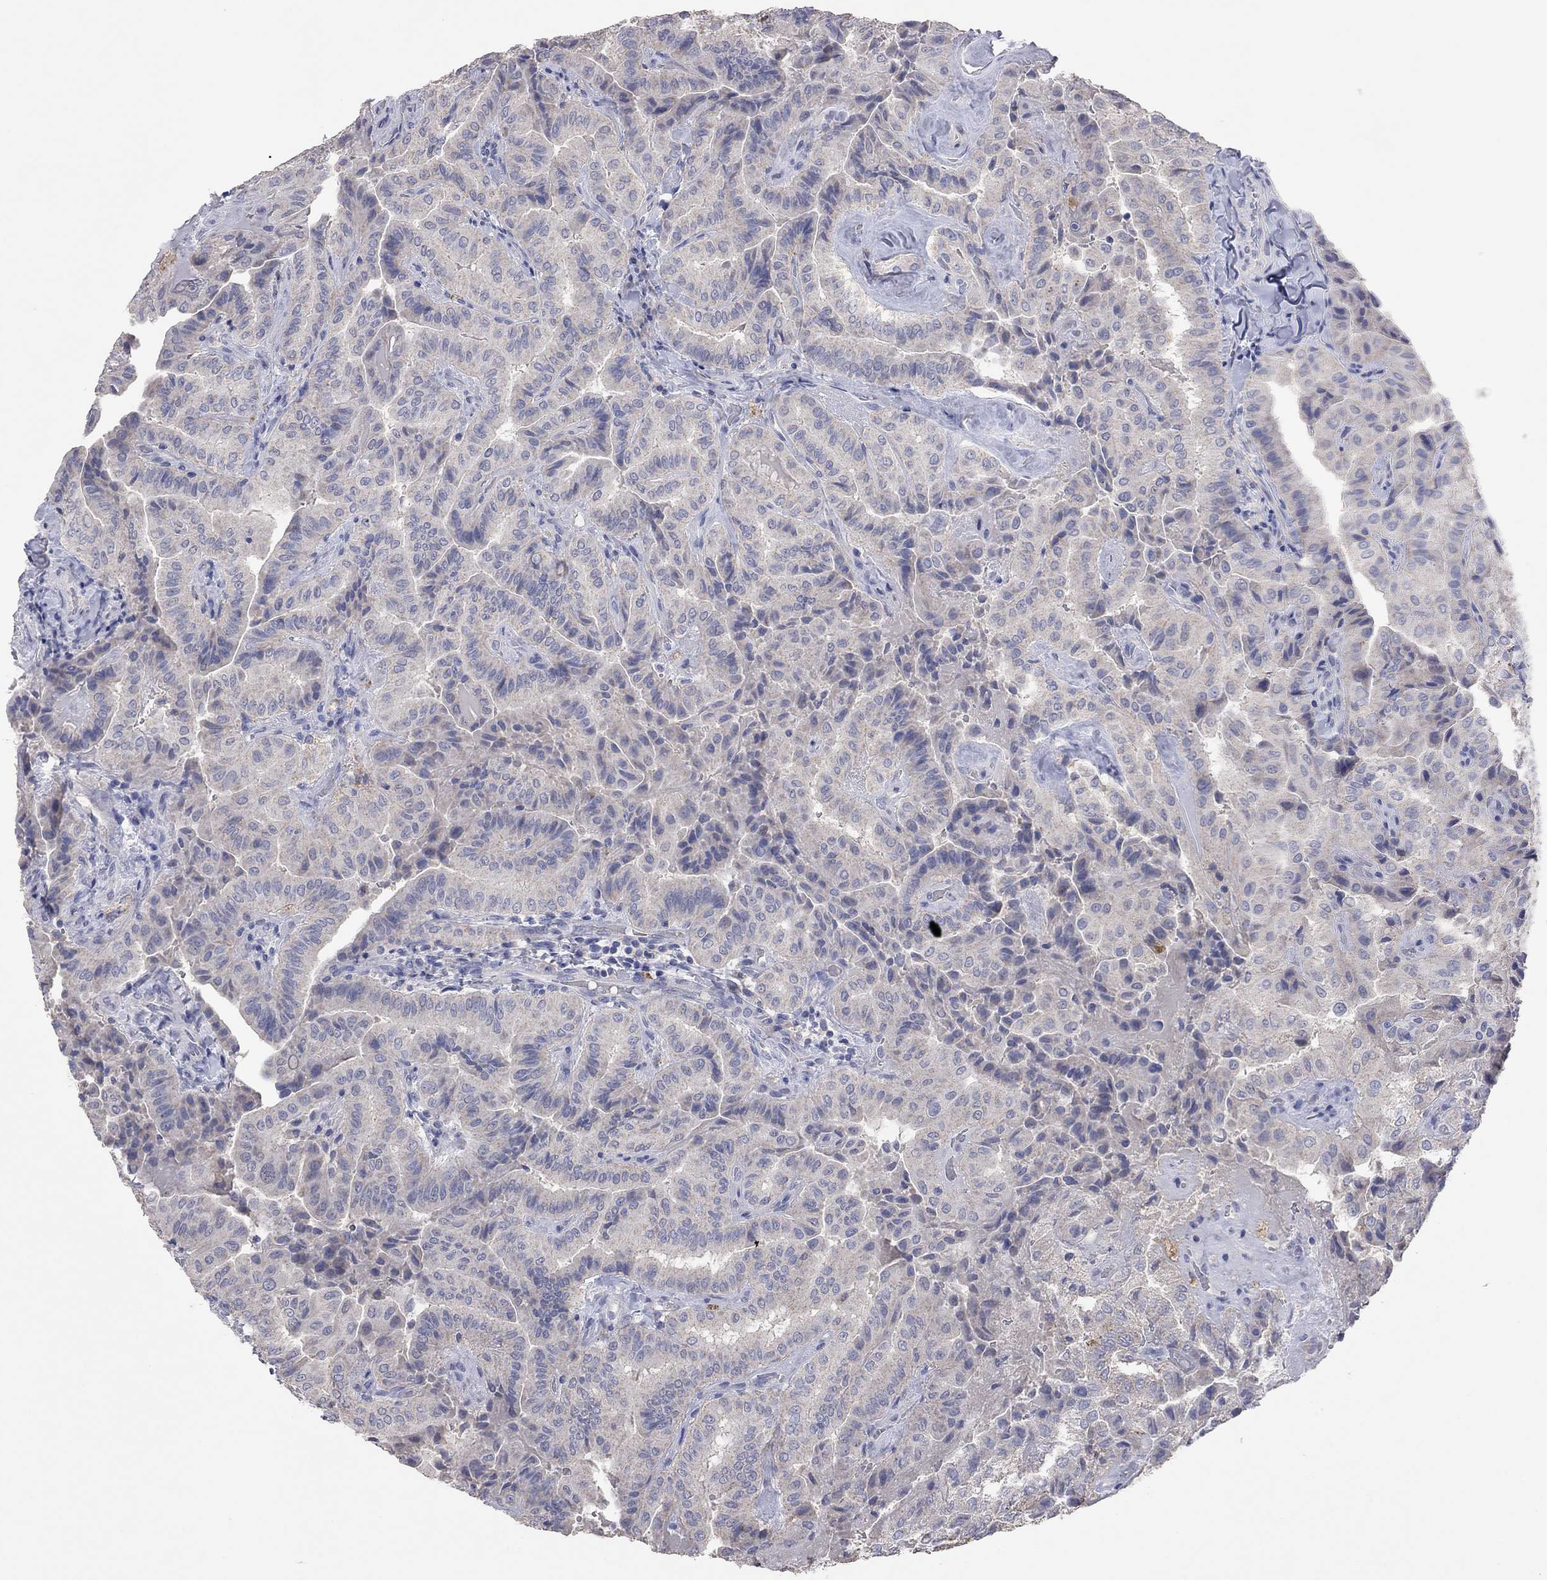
{"staining": {"intensity": "negative", "quantity": "none", "location": "none"}, "tissue": "thyroid cancer", "cell_type": "Tumor cells", "image_type": "cancer", "snomed": [{"axis": "morphology", "description": "Papillary adenocarcinoma, NOS"}, {"axis": "topography", "description": "Thyroid gland"}], "caption": "Immunohistochemistry (IHC) photomicrograph of human thyroid cancer stained for a protein (brown), which shows no expression in tumor cells. (DAB (3,3'-diaminobenzidine) immunohistochemistry with hematoxylin counter stain).", "gene": "MMP13", "patient": {"sex": "female", "age": 68}}